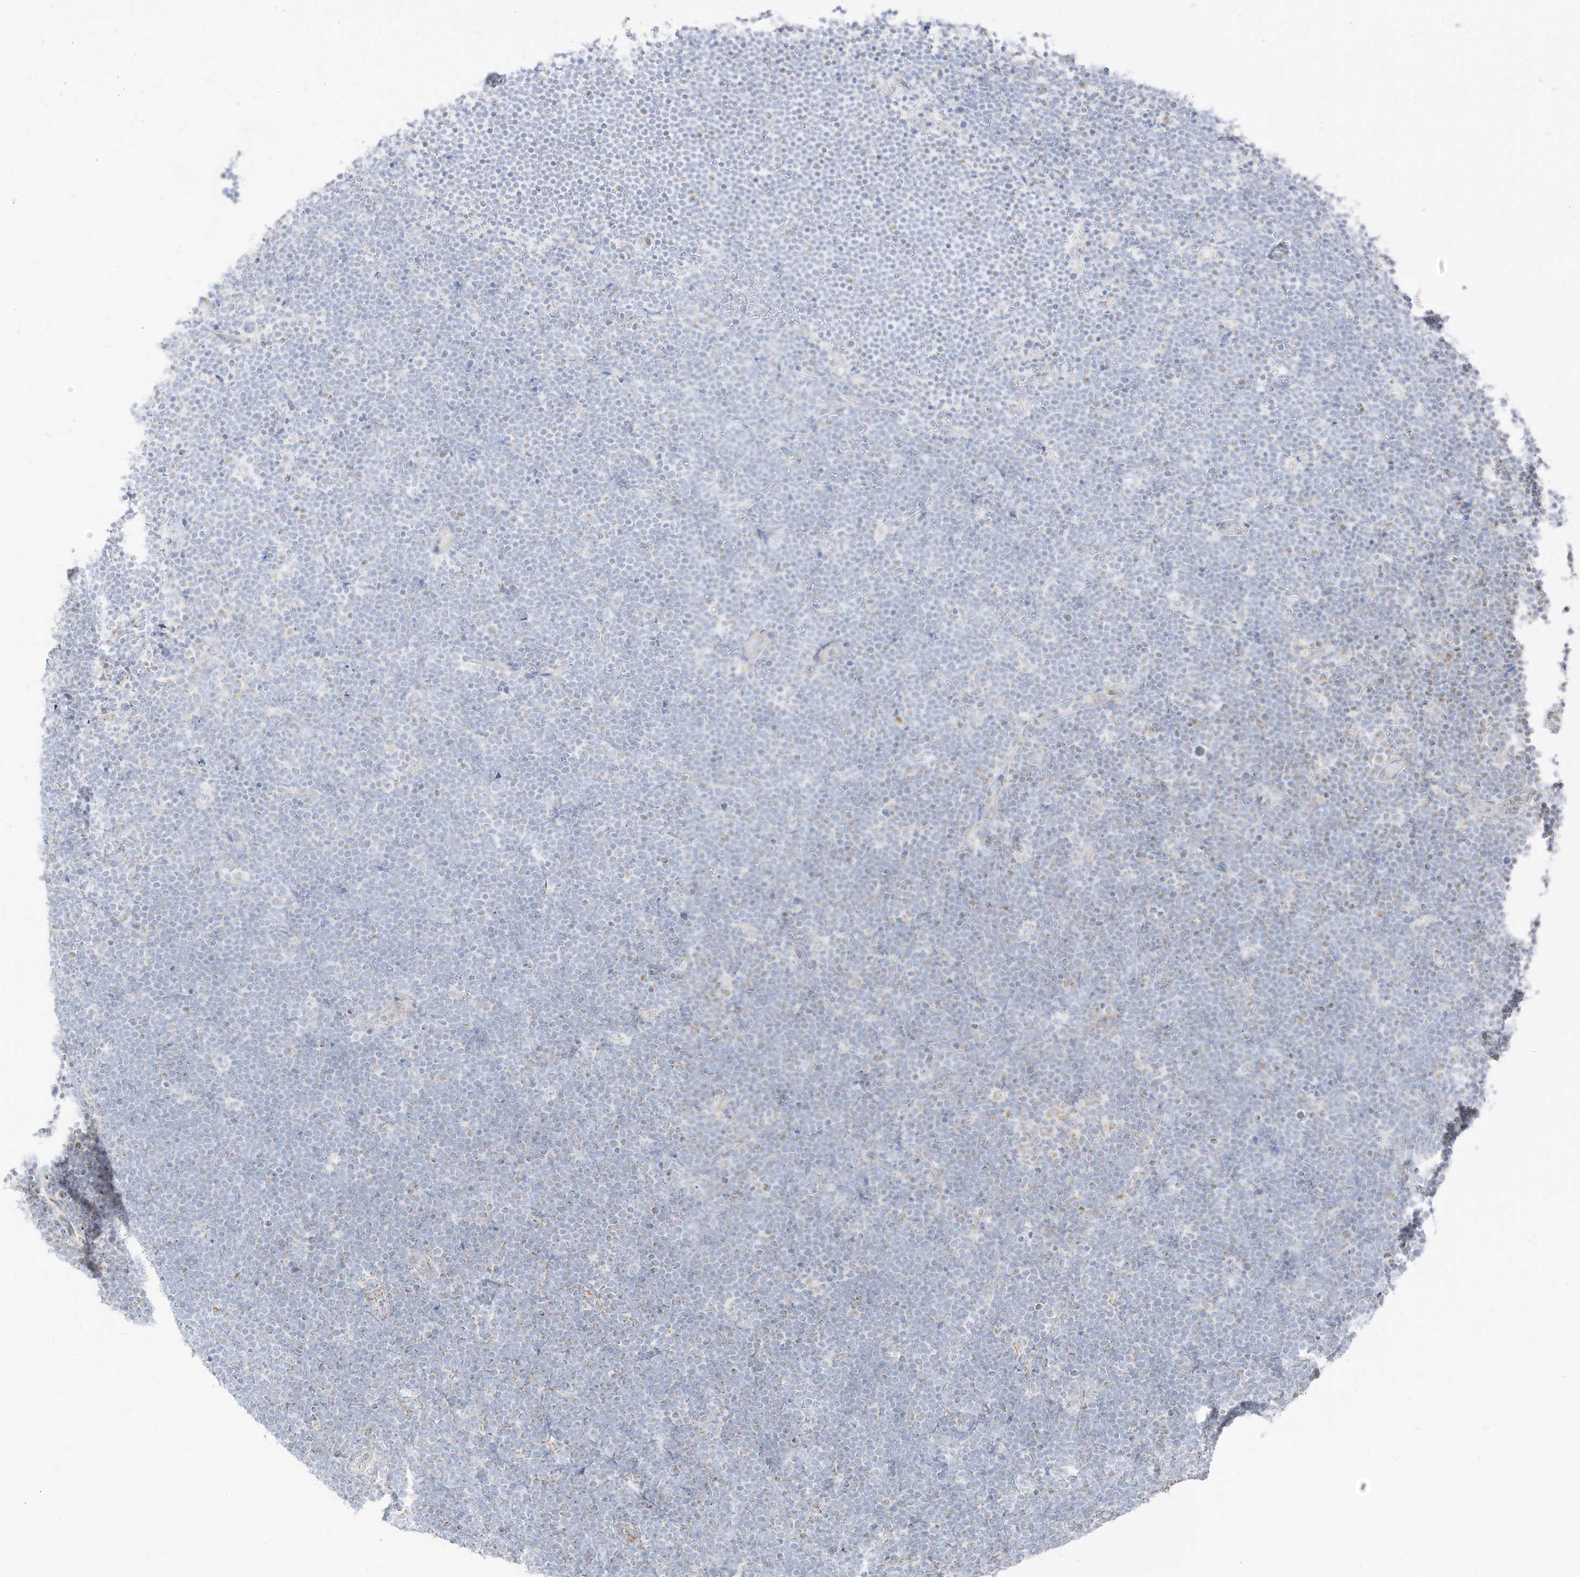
{"staining": {"intensity": "negative", "quantity": "none", "location": "none"}, "tissue": "lymphoma", "cell_type": "Tumor cells", "image_type": "cancer", "snomed": [{"axis": "morphology", "description": "Malignant lymphoma, non-Hodgkin's type, High grade"}, {"axis": "topography", "description": "Lymph node"}], "caption": "An image of human malignant lymphoma, non-Hodgkin's type (high-grade) is negative for staining in tumor cells.", "gene": "ETHE1", "patient": {"sex": "male", "age": 13}}